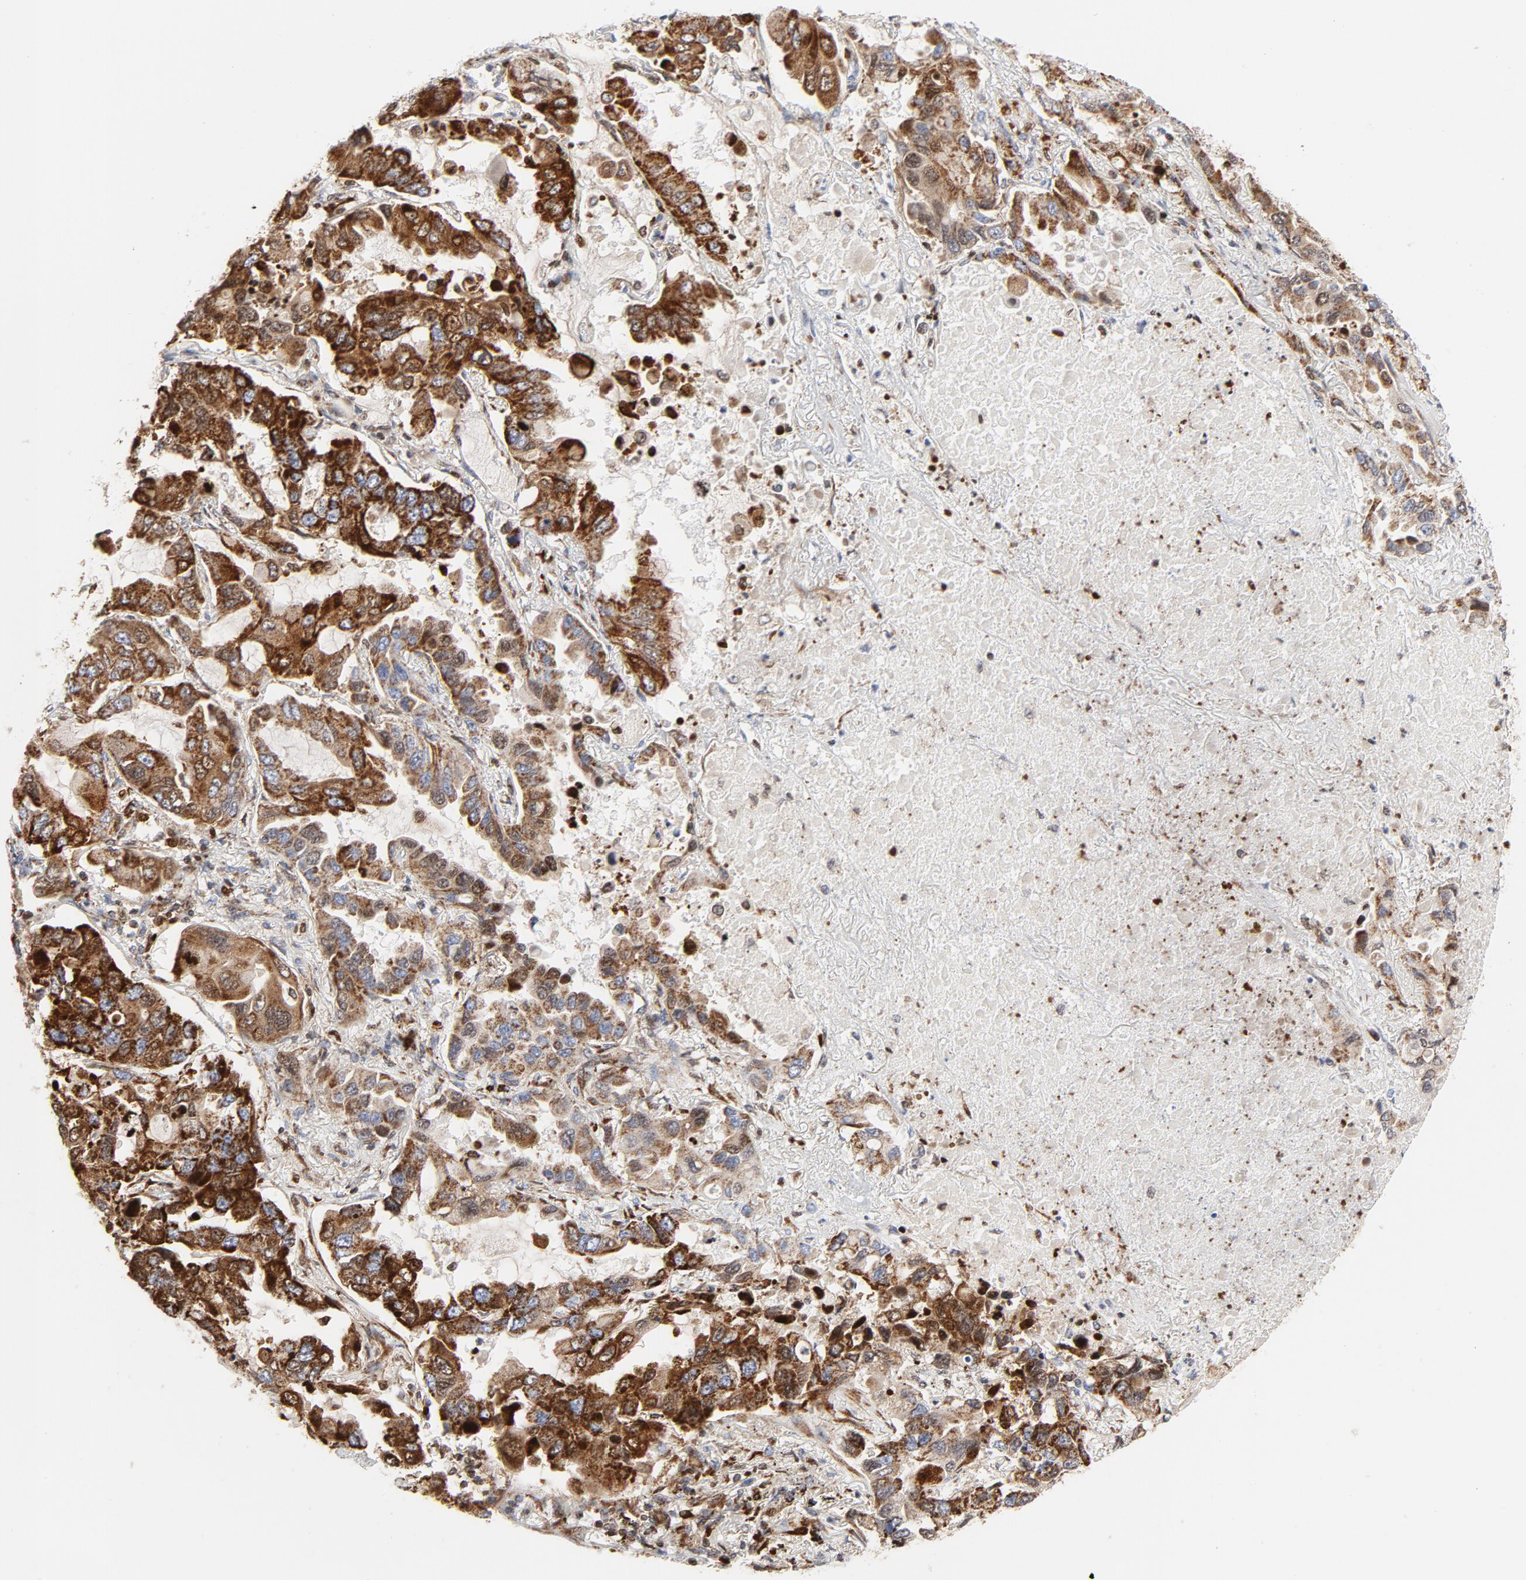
{"staining": {"intensity": "strong", "quantity": ">75%", "location": "cytoplasmic/membranous"}, "tissue": "lung cancer", "cell_type": "Tumor cells", "image_type": "cancer", "snomed": [{"axis": "morphology", "description": "Adenocarcinoma, NOS"}, {"axis": "topography", "description": "Lung"}], "caption": "A high-resolution histopathology image shows immunohistochemistry (IHC) staining of lung cancer, which shows strong cytoplasmic/membranous staining in approximately >75% of tumor cells.", "gene": "CYCS", "patient": {"sex": "male", "age": 64}}